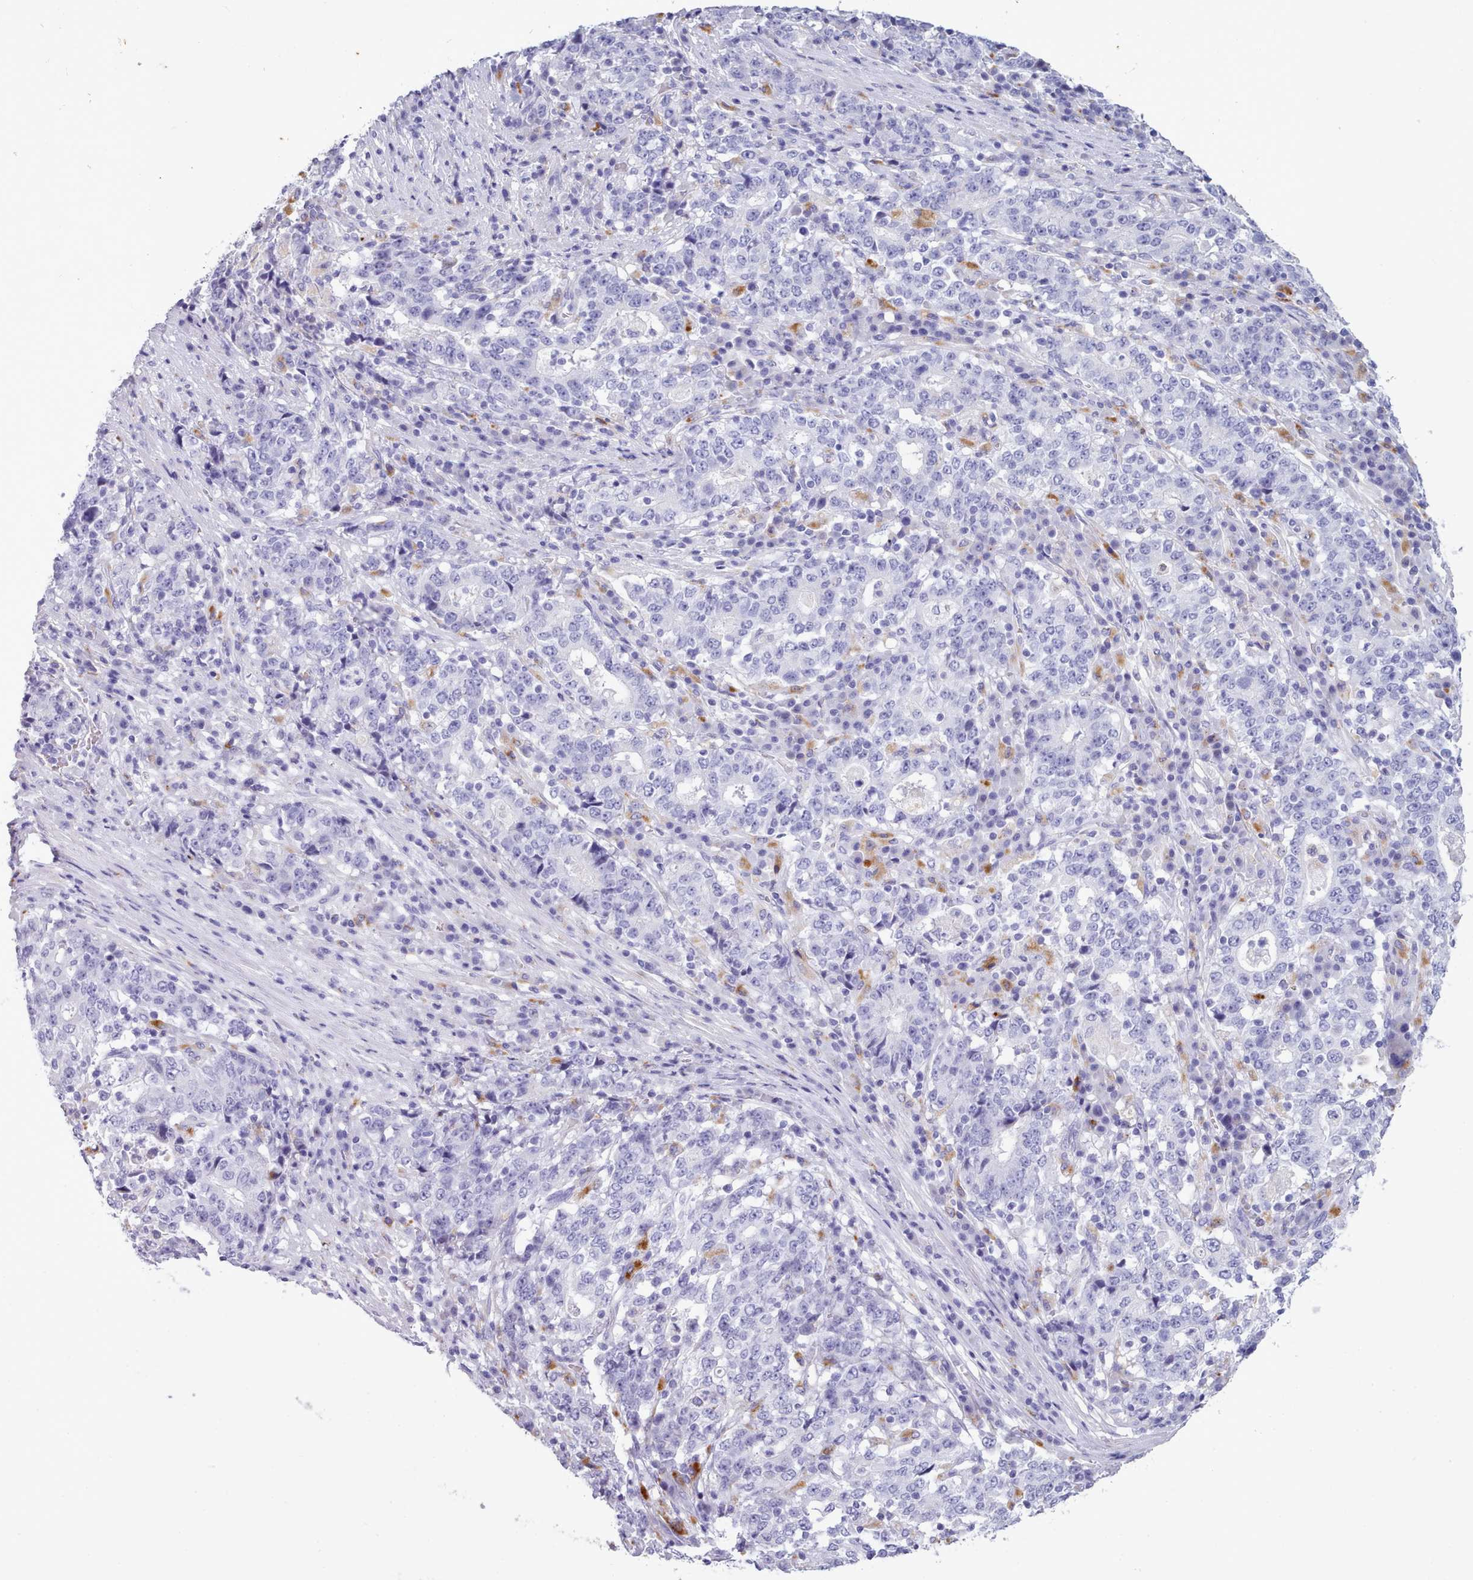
{"staining": {"intensity": "negative", "quantity": "none", "location": "none"}, "tissue": "stomach cancer", "cell_type": "Tumor cells", "image_type": "cancer", "snomed": [{"axis": "morphology", "description": "Adenocarcinoma, NOS"}, {"axis": "topography", "description": "Stomach"}], "caption": "Immunohistochemistry micrograph of neoplastic tissue: stomach cancer stained with DAB exhibits no significant protein expression in tumor cells.", "gene": "GAA", "patient": {"sex": "male", "age": 59}}